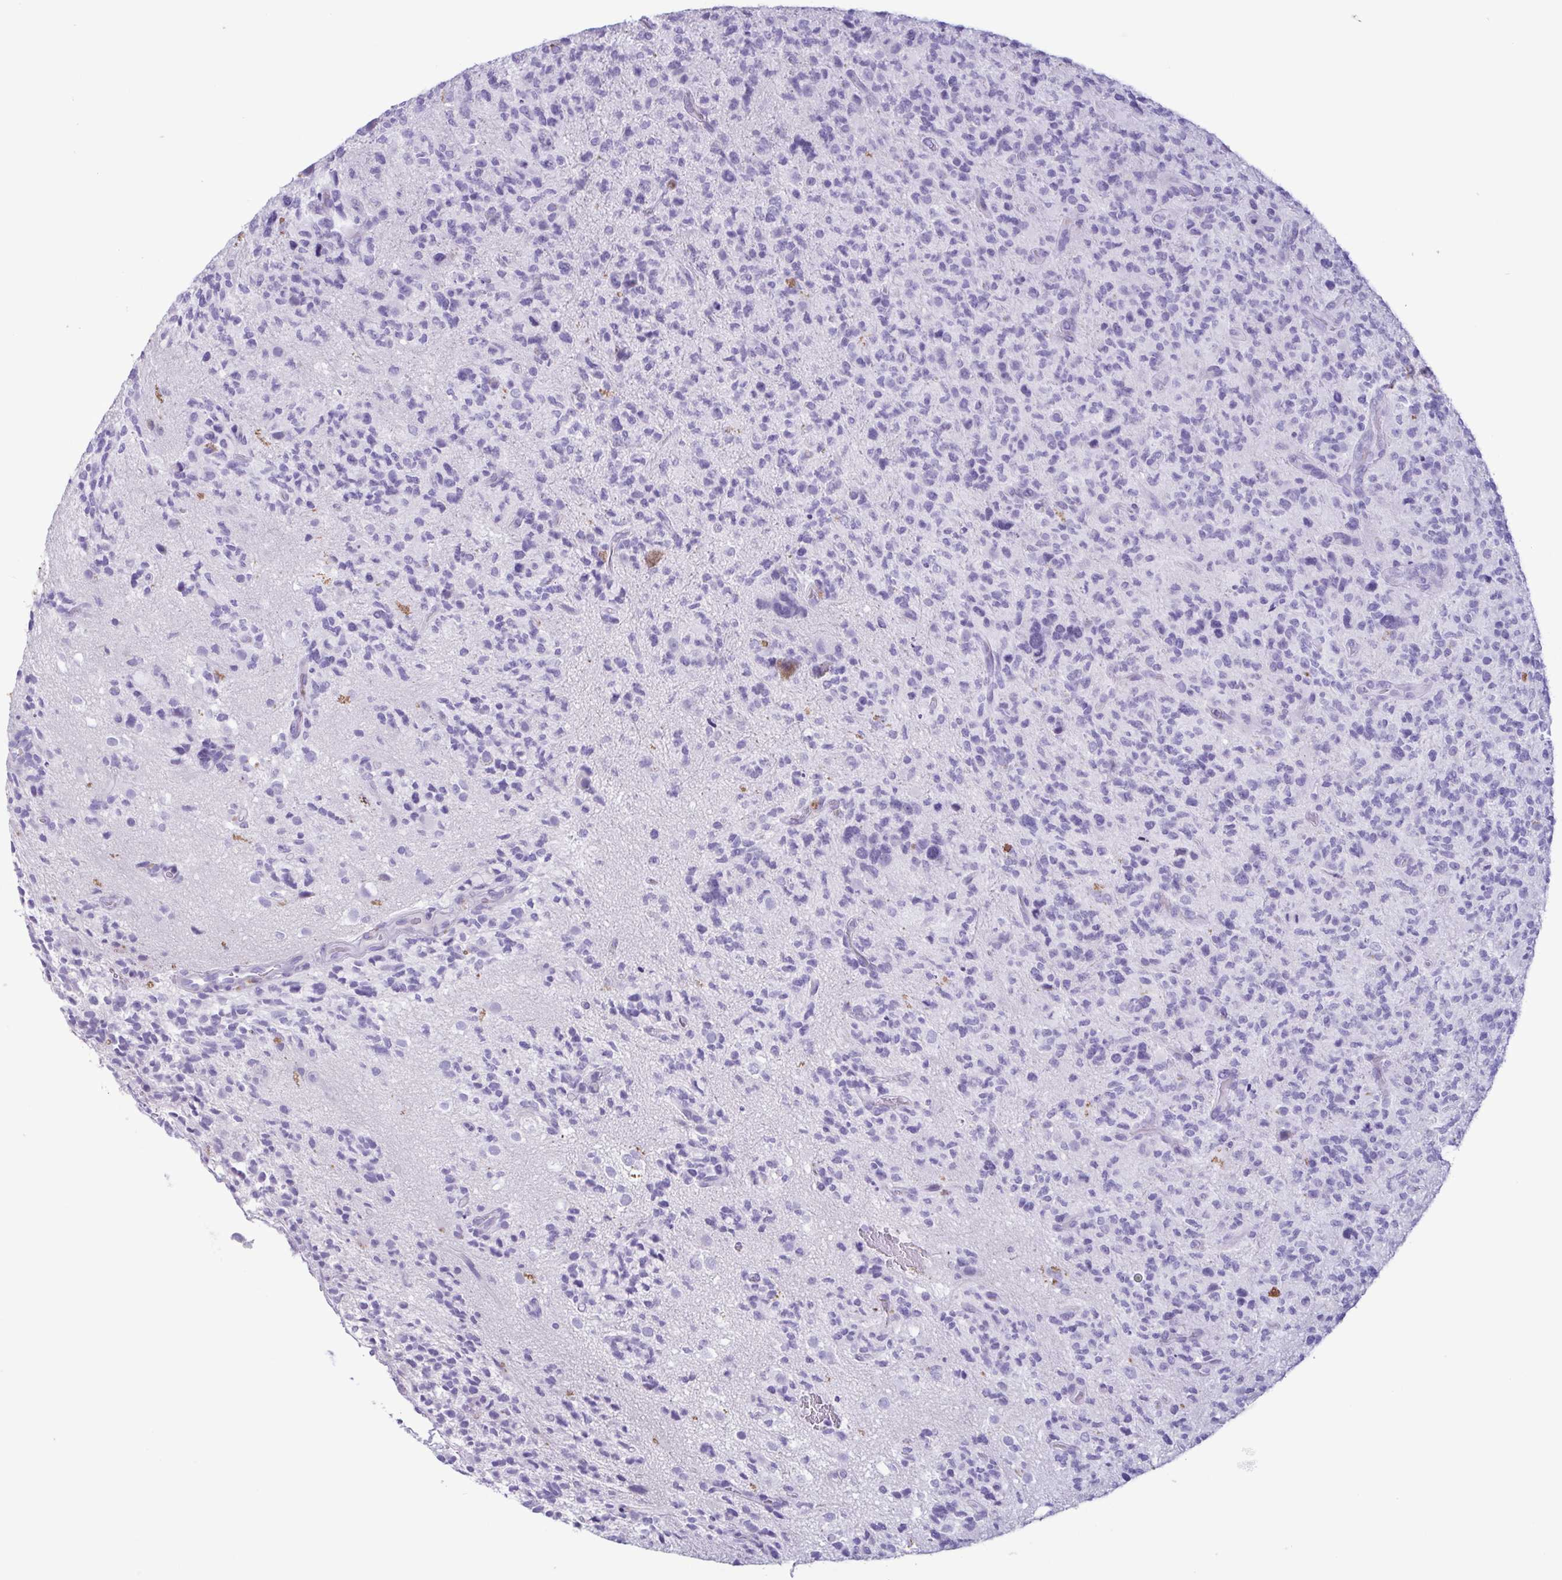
{"staining": {"intensity": "negative", "quantity": "none", "location": "none"}, "tissue": "glioma", "cell_type": "Tumor cells", "image_type": "cancer", "snomed": [{"axis": "morphology", "description": "Glioma, malignant, High grade"}, {"axis": "topography", "description": "Brain"}], "caption": "A high-resolution photomicrograph shows immunohistochemistry staining of glioma, which demonstrates no significant staining in tumor cells.", "gene": "LTF", "patient": {"sex": "female", "age": 71}}